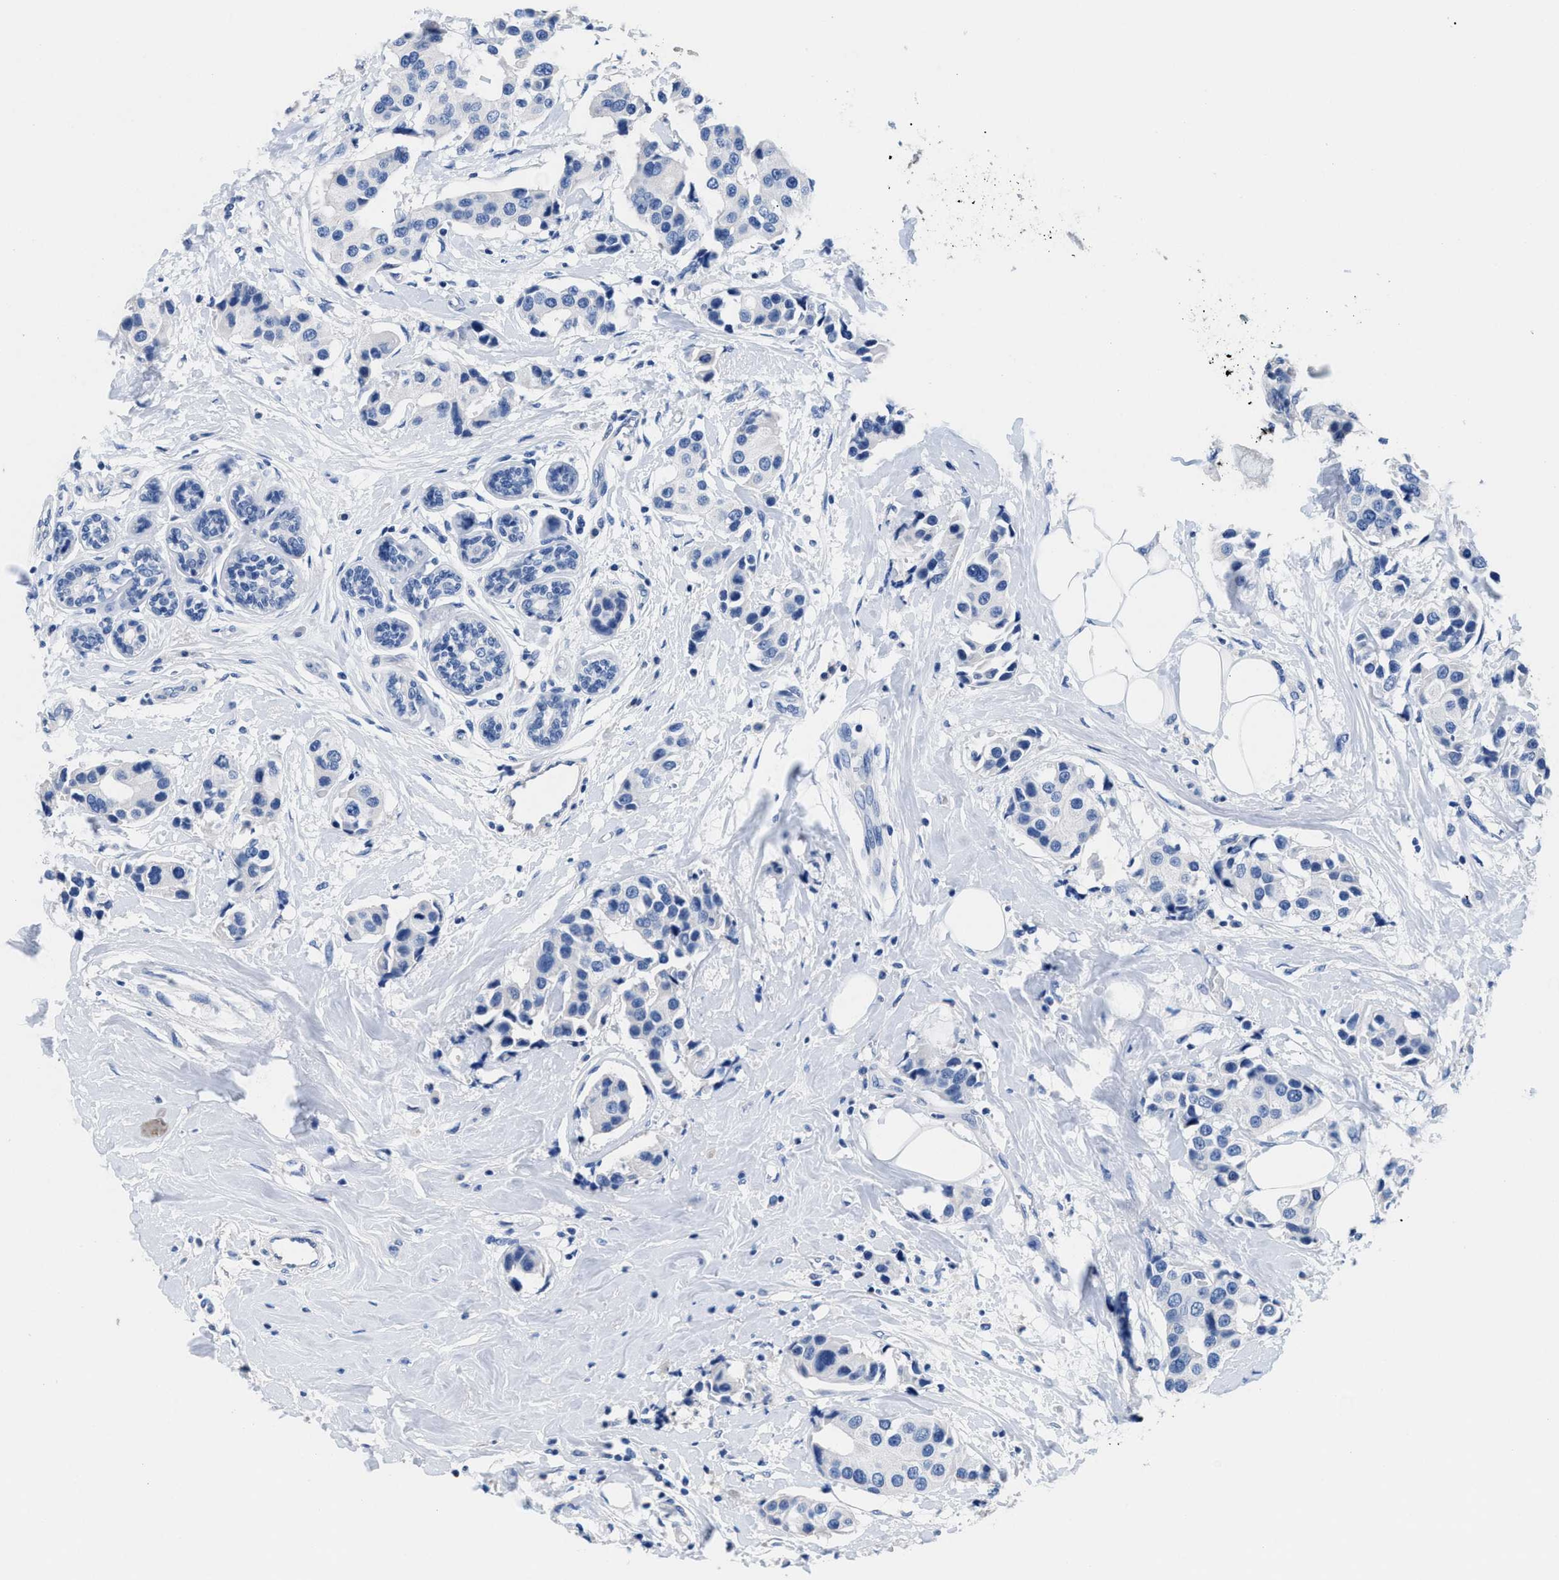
{"staining": {"intensity": "negative", "quantity": "none", "location": "none"}, "tissue": "breast cancer", "cell_type": "Tumor cells", "image_type": "cancer", "snomed": [{"axis": "morphology", "description": "Normal tissue, NOS"}, {"axis": "morphology", "description": "Duct carcinoma"}, {"axis": "topography", "description": "Breast"}], "caption": "DAB (3,3'-diaminobenzidine) immunohistochemical staining of breast cancer (infiltrating ductal carcinoma) exhibits no significant staining in tumor cells. Brightfield microscopy of immunohistochemistry (IHC) stained with DAB (brown) and hematoxylin (blue), captured at high magnification.", "gene": "SLFN13", "patient": {"sex": "female", "age": 39}}